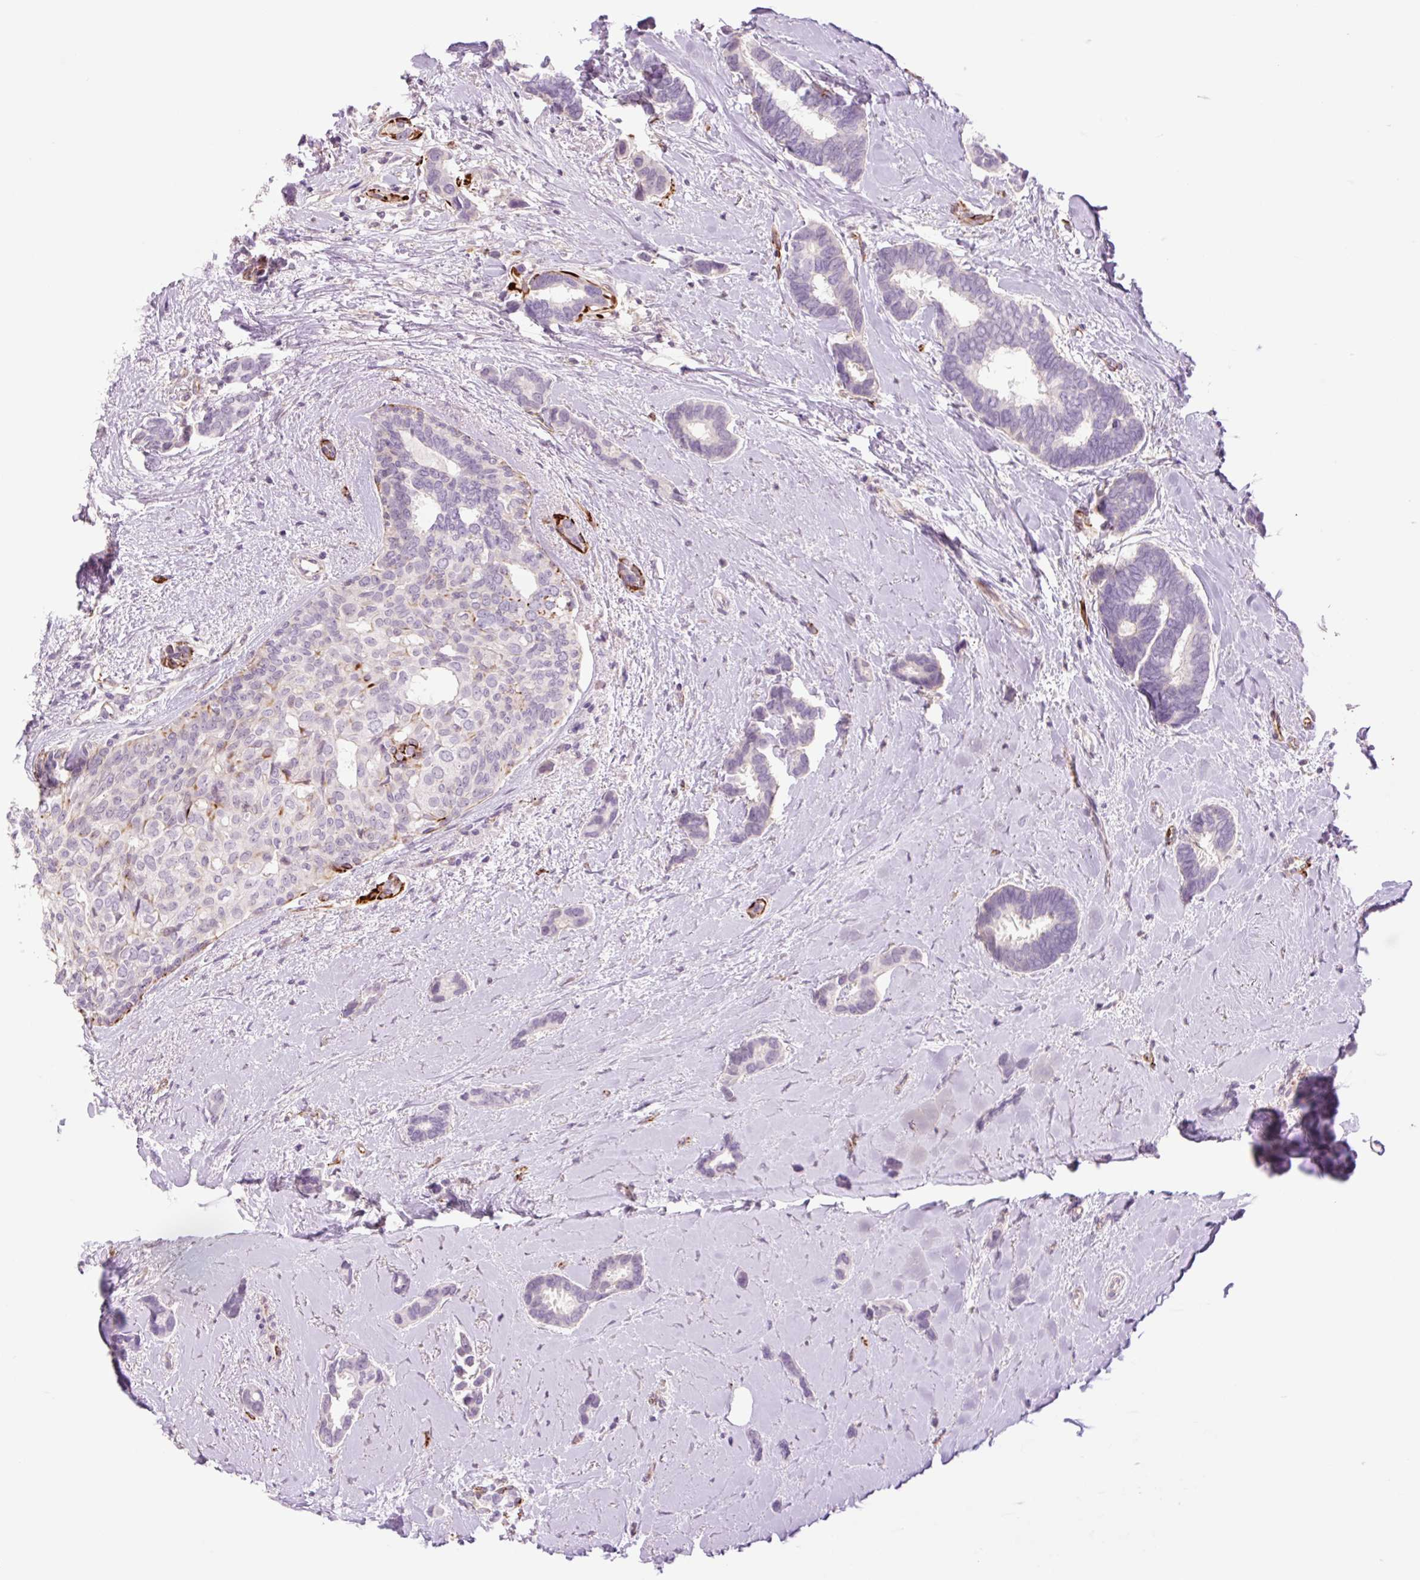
{"staining": {"intensity": "negative", "quantity": "none", "location": "none"}, "tissue": "breast cancer", "cell_type": "Tumor cells", "image_type": "cancer", "snomed": [{"axis": "morphology", "description": "Duct carcinoma"}, {"axis": "topography", "description": "Breast"}], "caption": "A histopathology image of infiltrating ductal carcinoma (breast) stained for a protein reveals no brown staining in tumor cells. The staining is performed using DAB brown chromogen with nuclei counter-stained in using hematoxylin.", "gene": "ZFYVE21", "patient": {"sex": "female", "age": 73}}